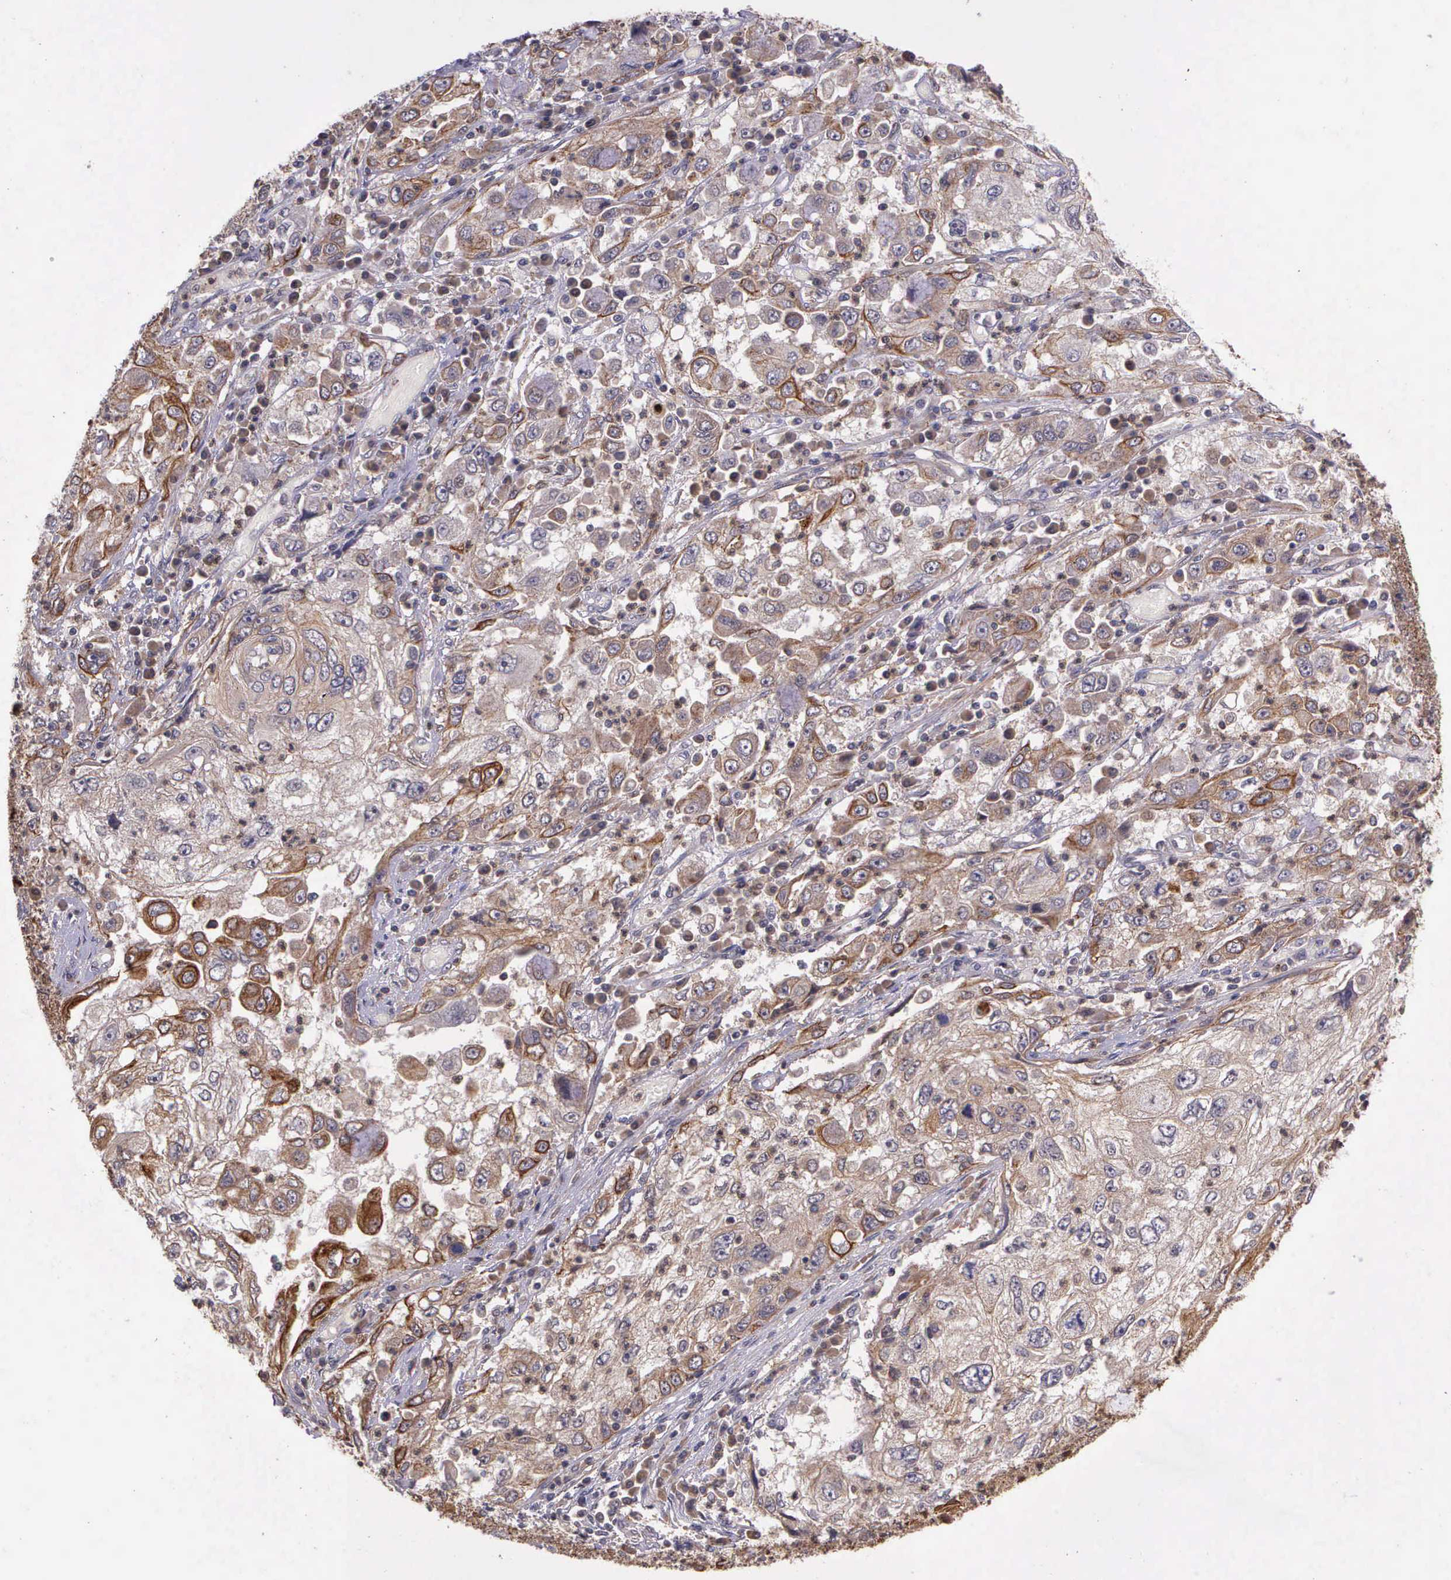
{"staining": {"intensity": "moderate", "quantity": "25%-75%", "location": "cytoplasmic/membranous"}, "tissue": "cervical cancer", "cell_type": "Tumor cells", "image_type": "cancer", "snomed": [{"axis": "morphology", "description": "Squamous cell carcinoma, NOS"}, {"axis": "topography", "description": "Cervix"}], "caption": "Immunohistochemistry micrograph of human cervical squamous cell carcinoma stained for a protein (brown), which shows medium levels of moderate cytoplasmic/membranous expression in approximately 25%-75% of tumor cells.", "gene": "PRICKLE3", "patient": {"sex": "female", "age": 36}}